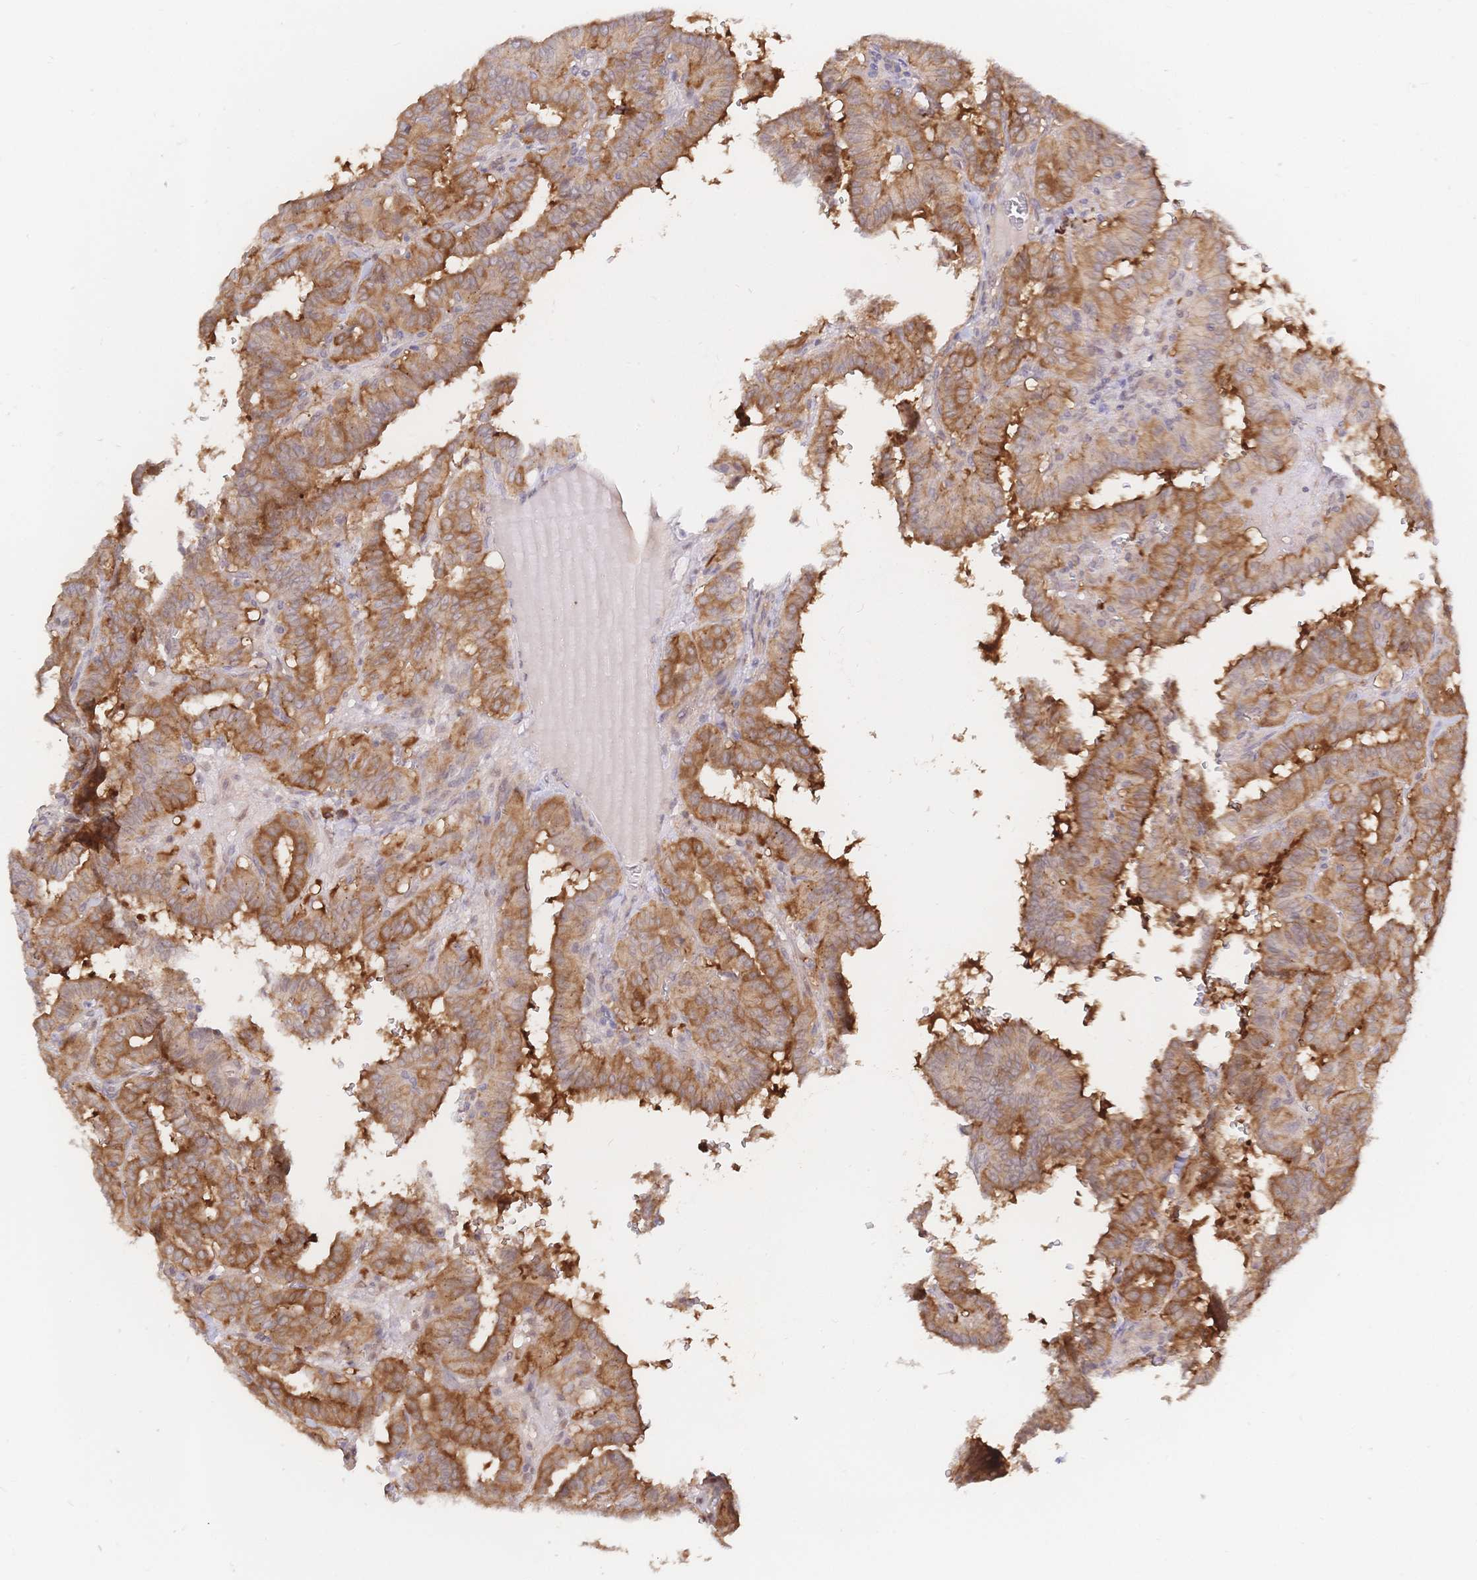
{"staining": {"intensity": "moderate", "quantity": ">75%", "location": "cytoplasmic/membranous"}, "tissue": "thyroid cancer", "cell_type": "Tumor cells", "image_type": "cancer", "snomed": [{"axis": "morphology", "description": "Papillary adenocarcinoma, NOS"}, {"axis": "topography", "description": "Thyroid gland"}], "caption": "Thyroid papillary adenocarcinoma stained with a protein marker displays moderate staining in tumor cells.", "gene": "LMO4", "patient": {"sex": "female", "age": 21}}